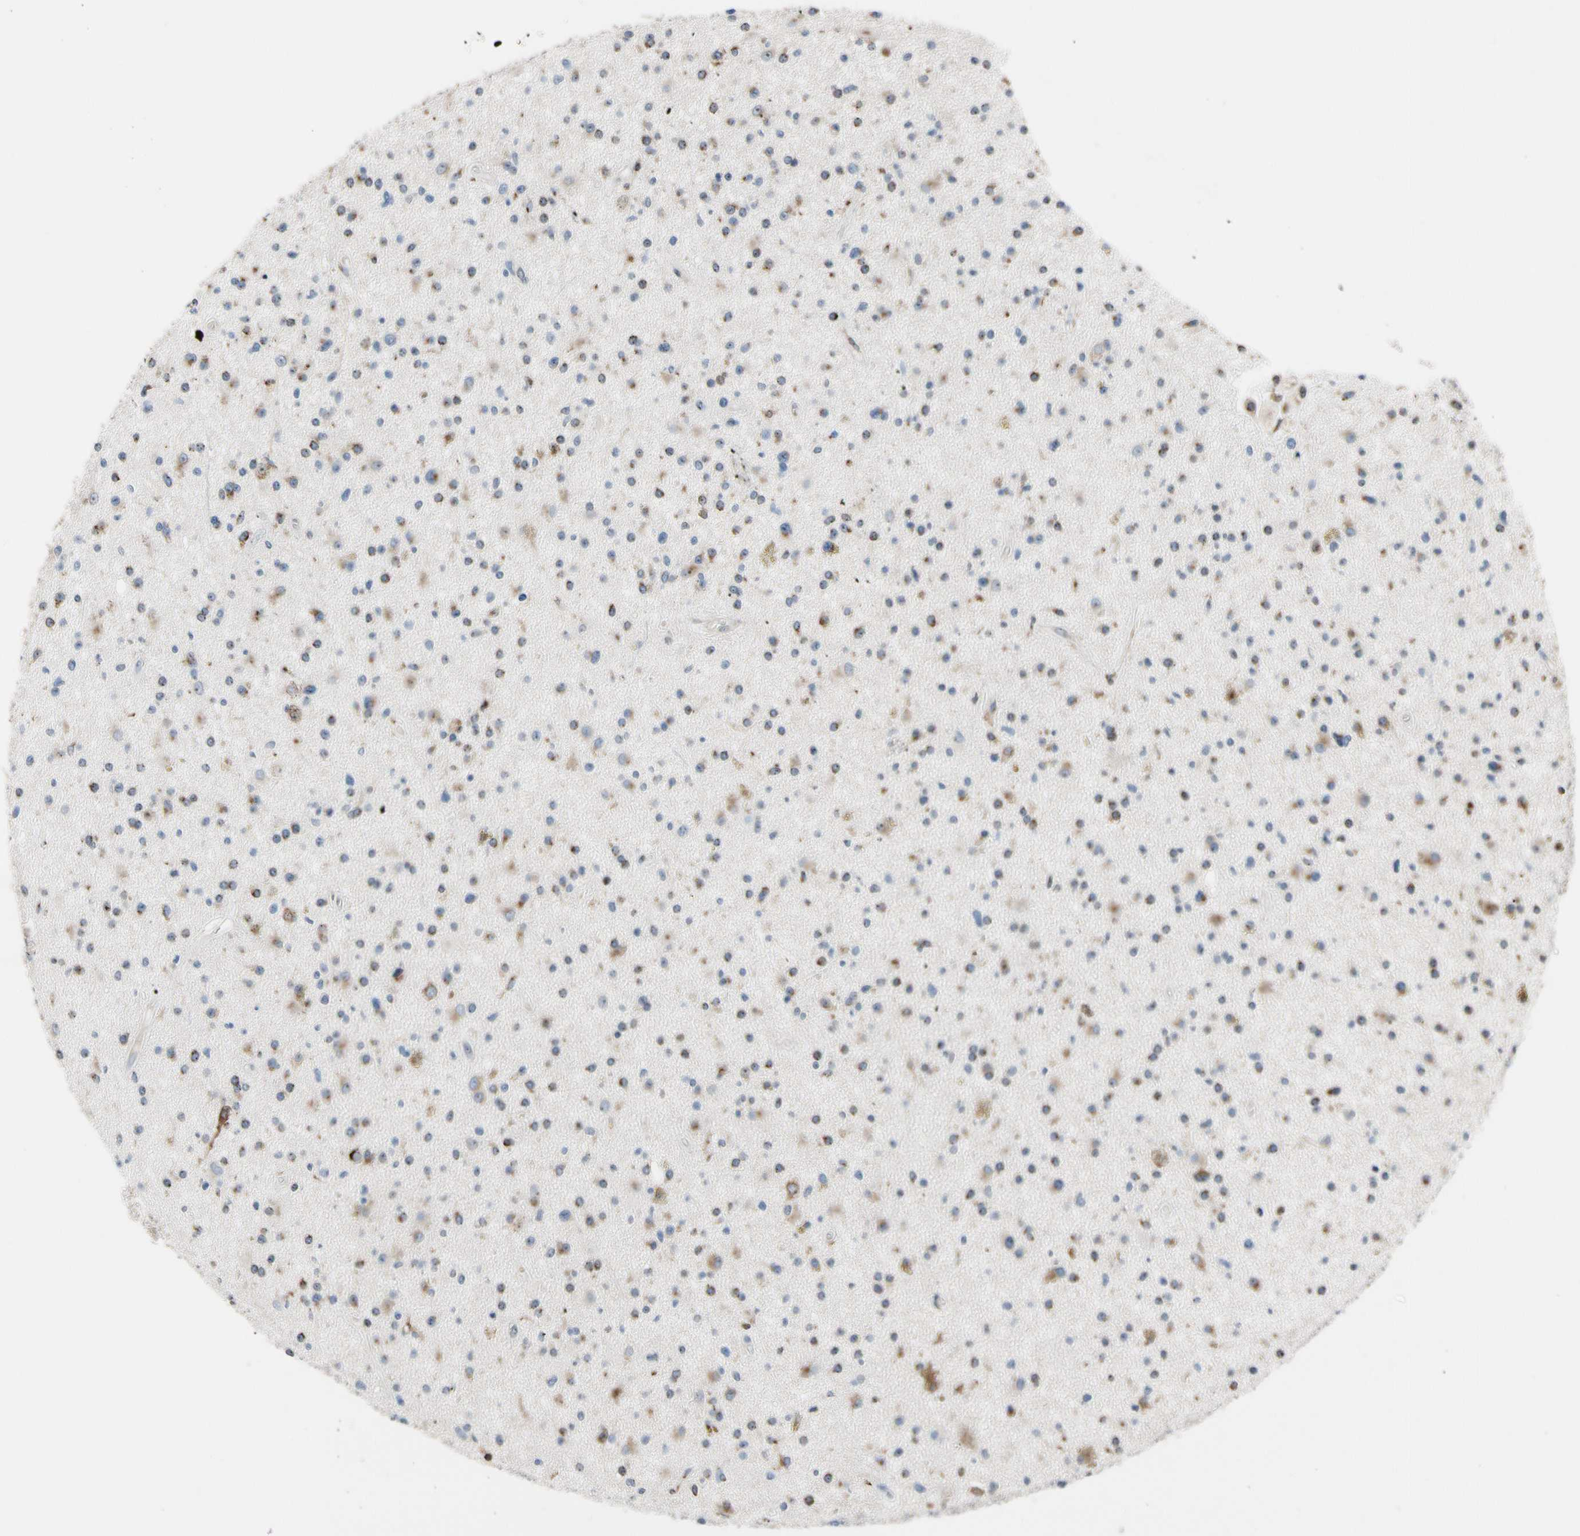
{"staining": {"intensity": "weak", "quantity": ">75%", "location": "cytoplasmic/membranous"}, "tissue": "glioma", "cell_type": "Tumor cells", "image_type": "cancer", "snomed": [{"axis": "morphology", "description": "Glioma, malignant, High grade"}, {"axis": "topography", "description": "Brain"}], "caption": "Brown immunohistochemical staining in human malignant high-grade glioma shows weak cytoplasmic/membranous staining in approximately >75% of tumor cells.", "gene": "TMED7", "patient": {"sex": "male", "age": 33}}